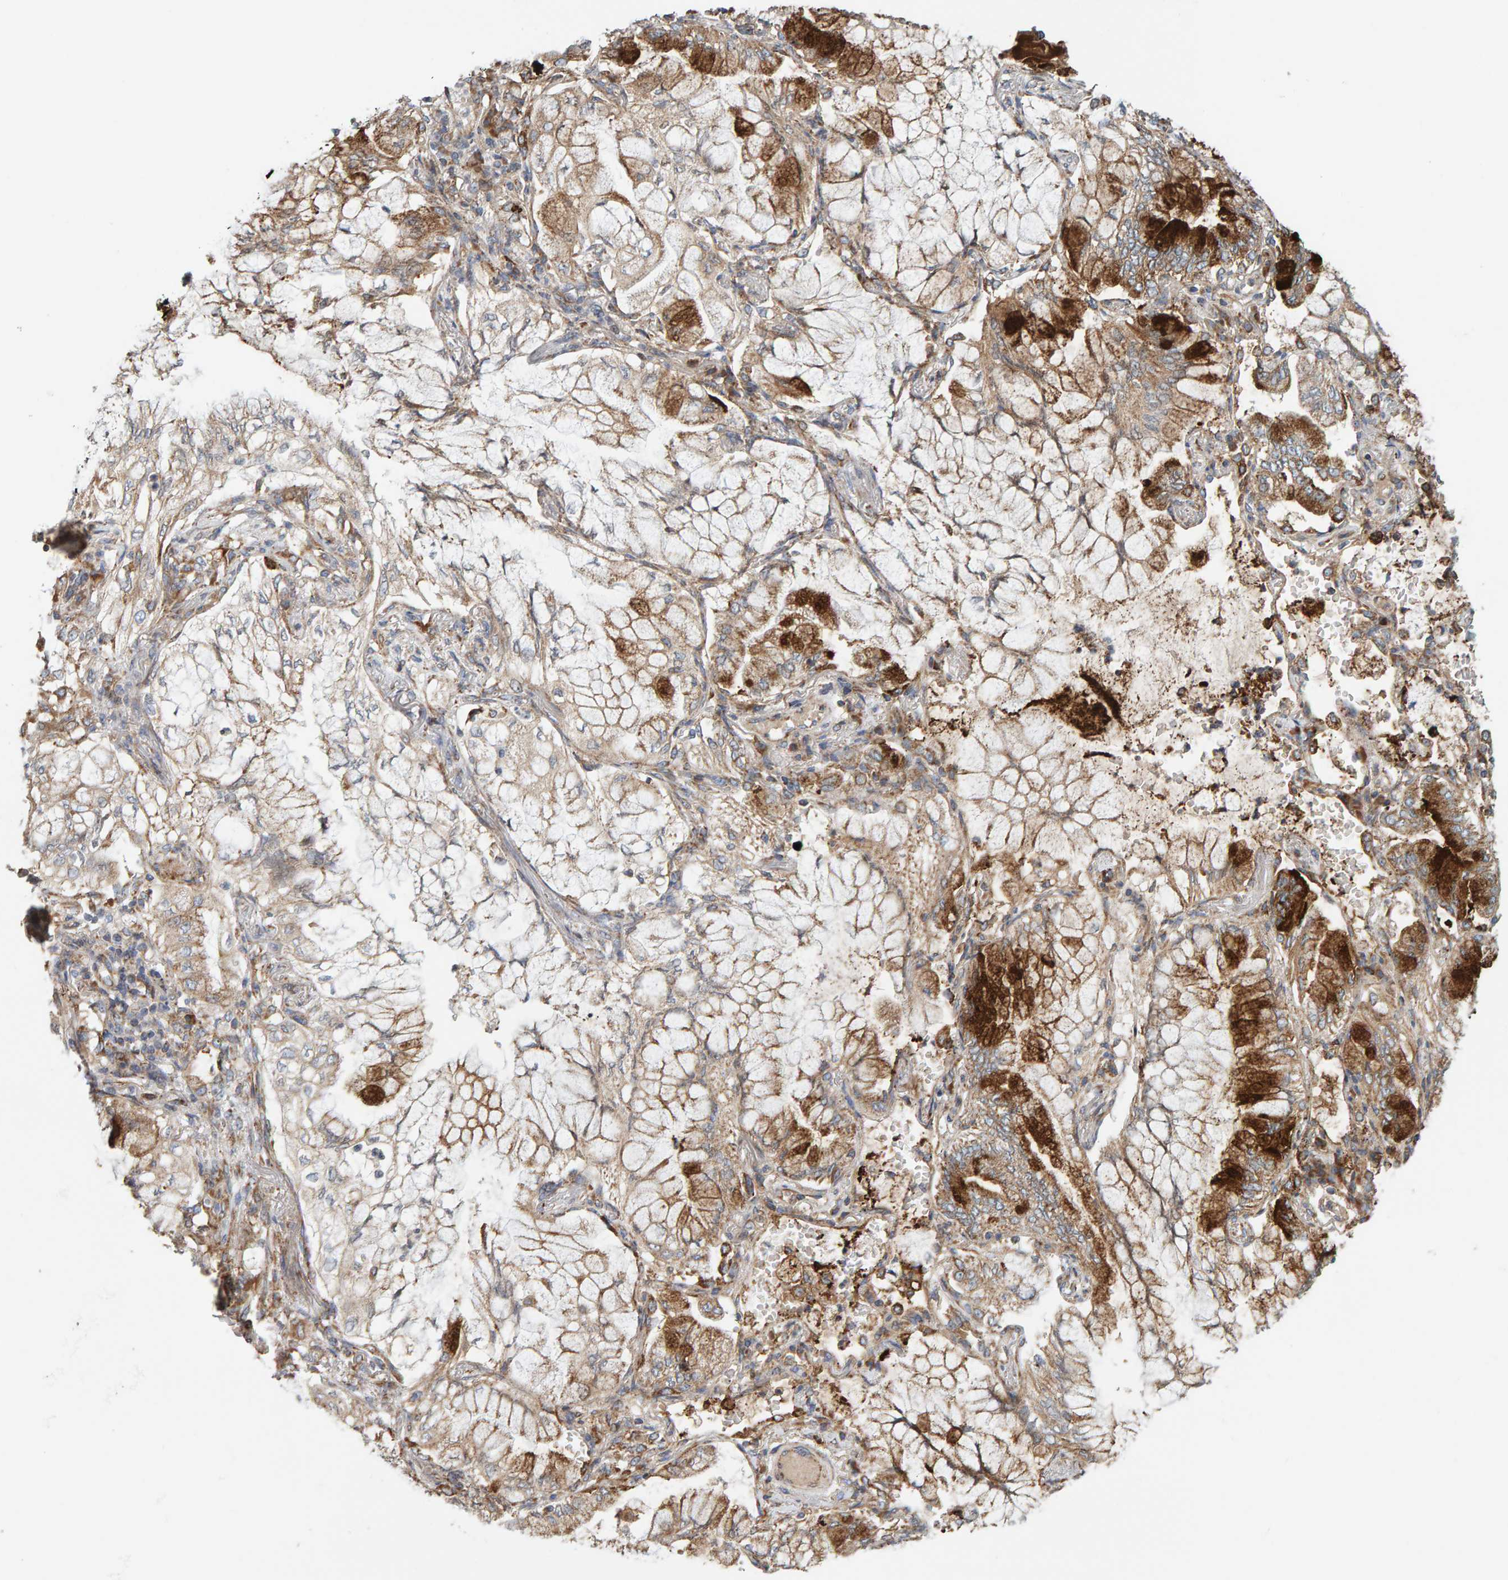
{"staining": {"intensity": "strong", "quantity": ">75%", "location": "cytoplasmic/membranous"}, "tissue": "lung cancer", "cell_type": "Tumor cells", "image_type": "cancer", "snomed": [{"axis": "morphology", "description": "Adenocarcinoma, NOS"}, {"axis": "topography", "description": "Lung"}], "caption": "Immunohistochemical staining of human adenocarcinoma (lung) exhibits strong cytoplasmic/membranous protein expression in approximately >75% of tumor cells.", "gene": "MRPL45", "patient": {"sex": "female", "age": 70}}